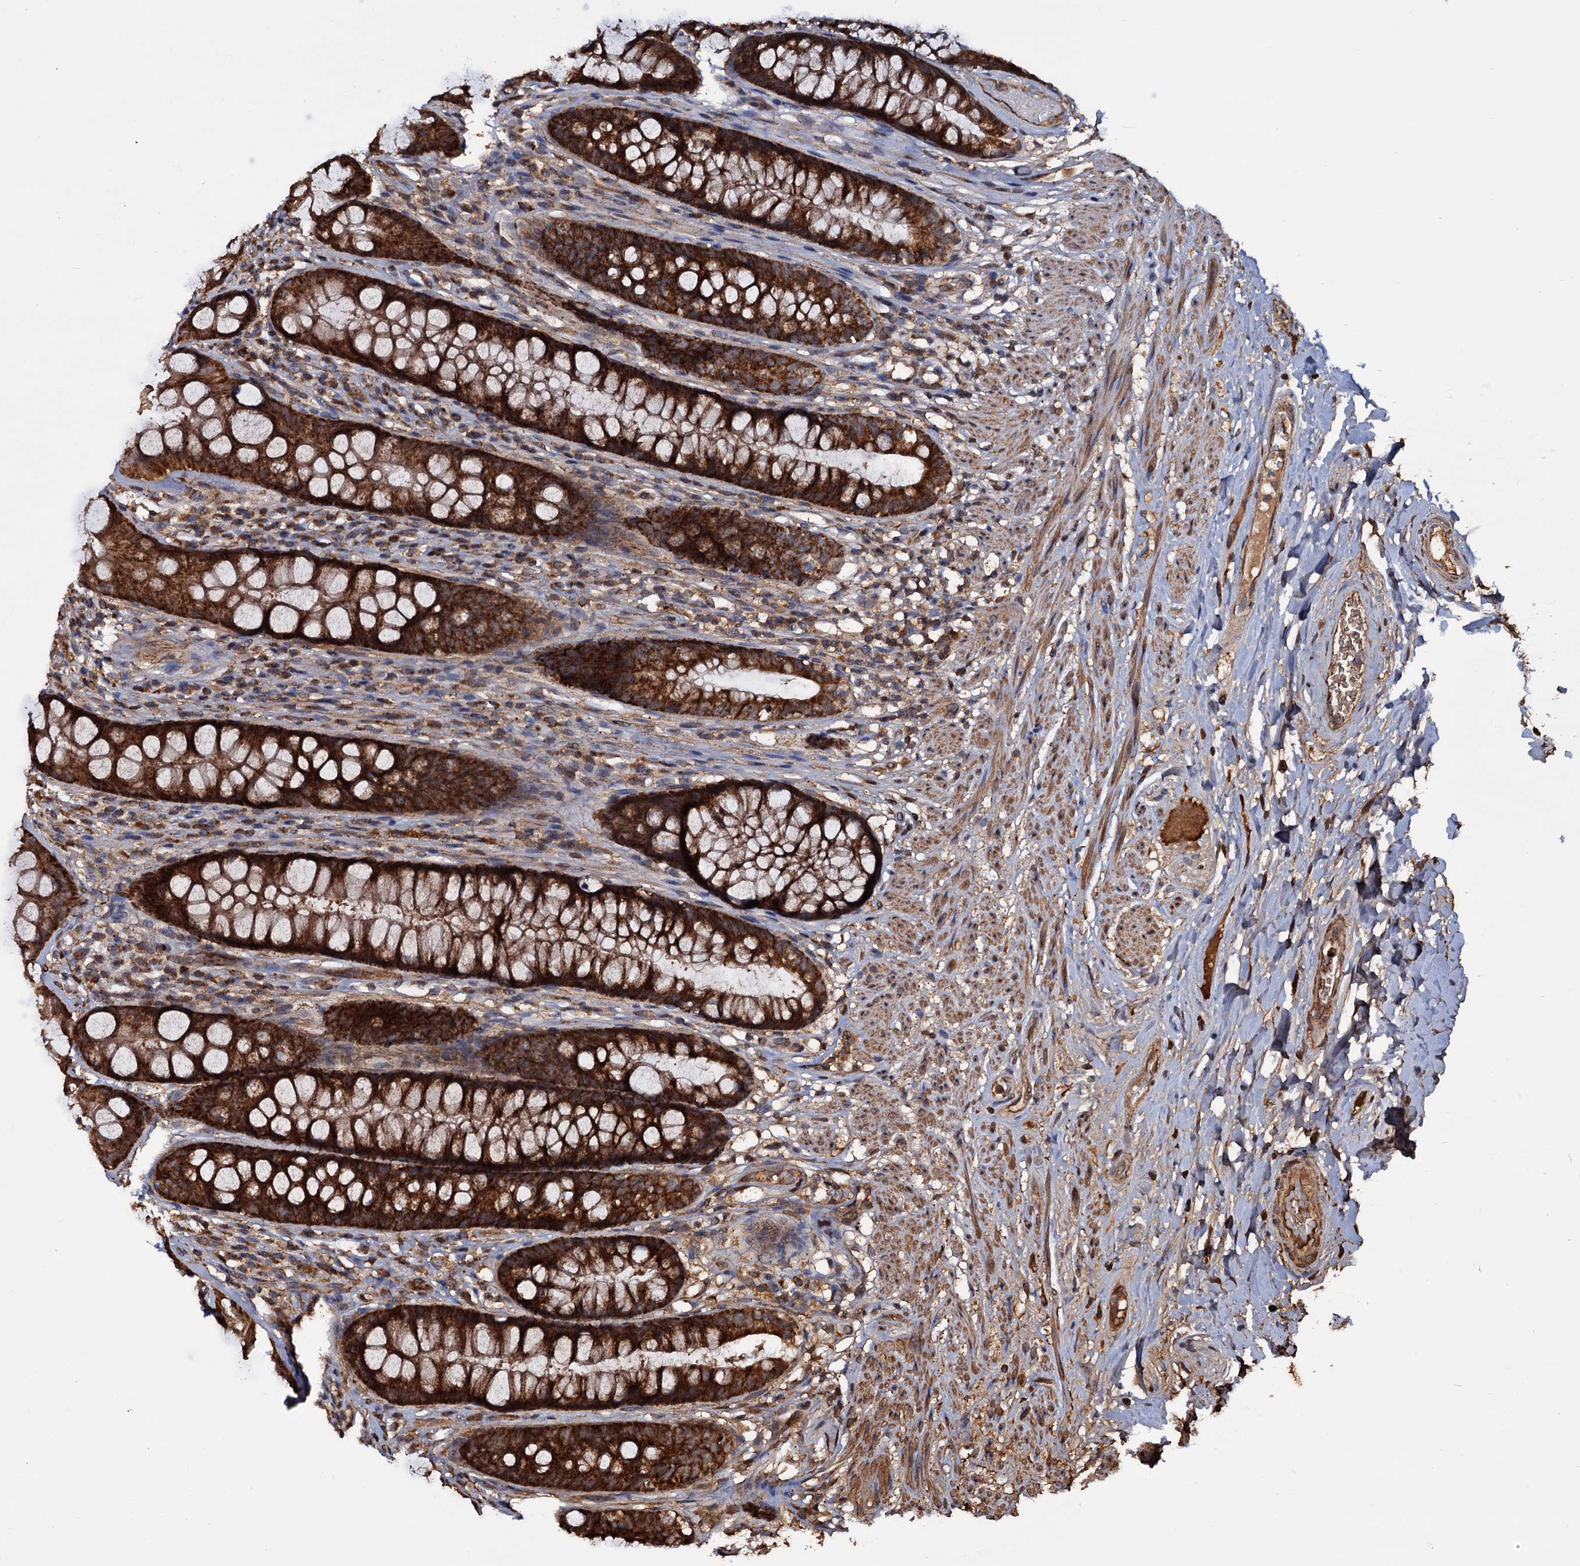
{"staining": {"intensity": "strong", "quantity": ">75%", "location": "cytoplasmic/membranous"}, "tissue": "rectum", "cell_type": "Glandular cells", "image_type": "normal", "snomed": [{"axis": "morphology", "description": "Normal tissue, NOS"}, {"axis": "topography", "description": "Rectum"}], "caption": "Human rectum stained for a protein (brown) reveals strong cytoplasmic/membranous positive positivity in approximately >75% of glandular cells.", "gene": "MRPL42", "patient": {"sex": "male", "age": 74}}